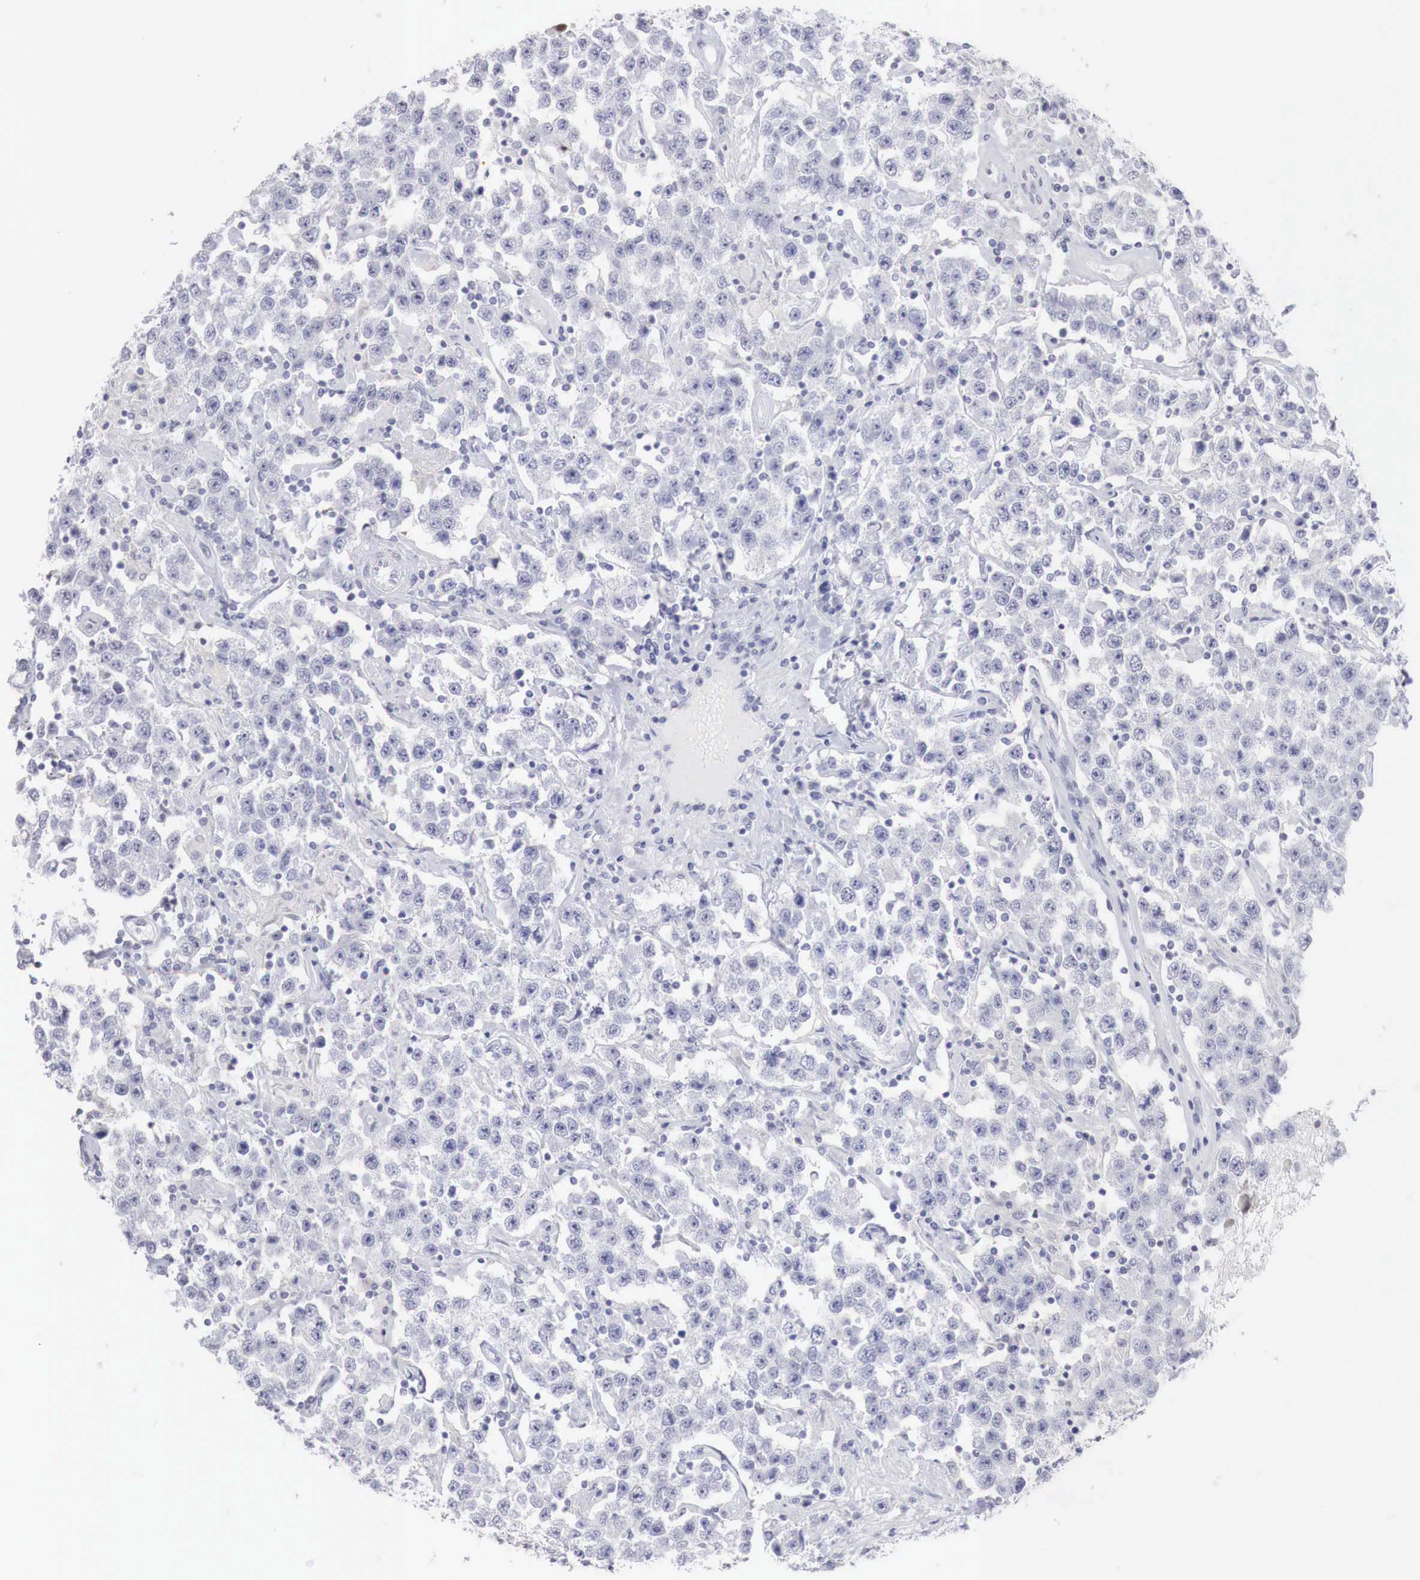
{"staining": {"intensity": "negative", "quantity": "none", "location": "none"}, "tissue": "testis cancer", "cell_type": "Tumor cells", "image_type": "cancer", "snomed": [{"axis": "morphology", "description": "Seminoma, NOS"}, {"axis": "topography", "description": "Testis"}], "caption": "DAB immunohistochemical staining of testis seminoma shows no significant positivity in tumor cells.", "gene": "FOXP2", "patient": {"sex": "male", "age": 52}}